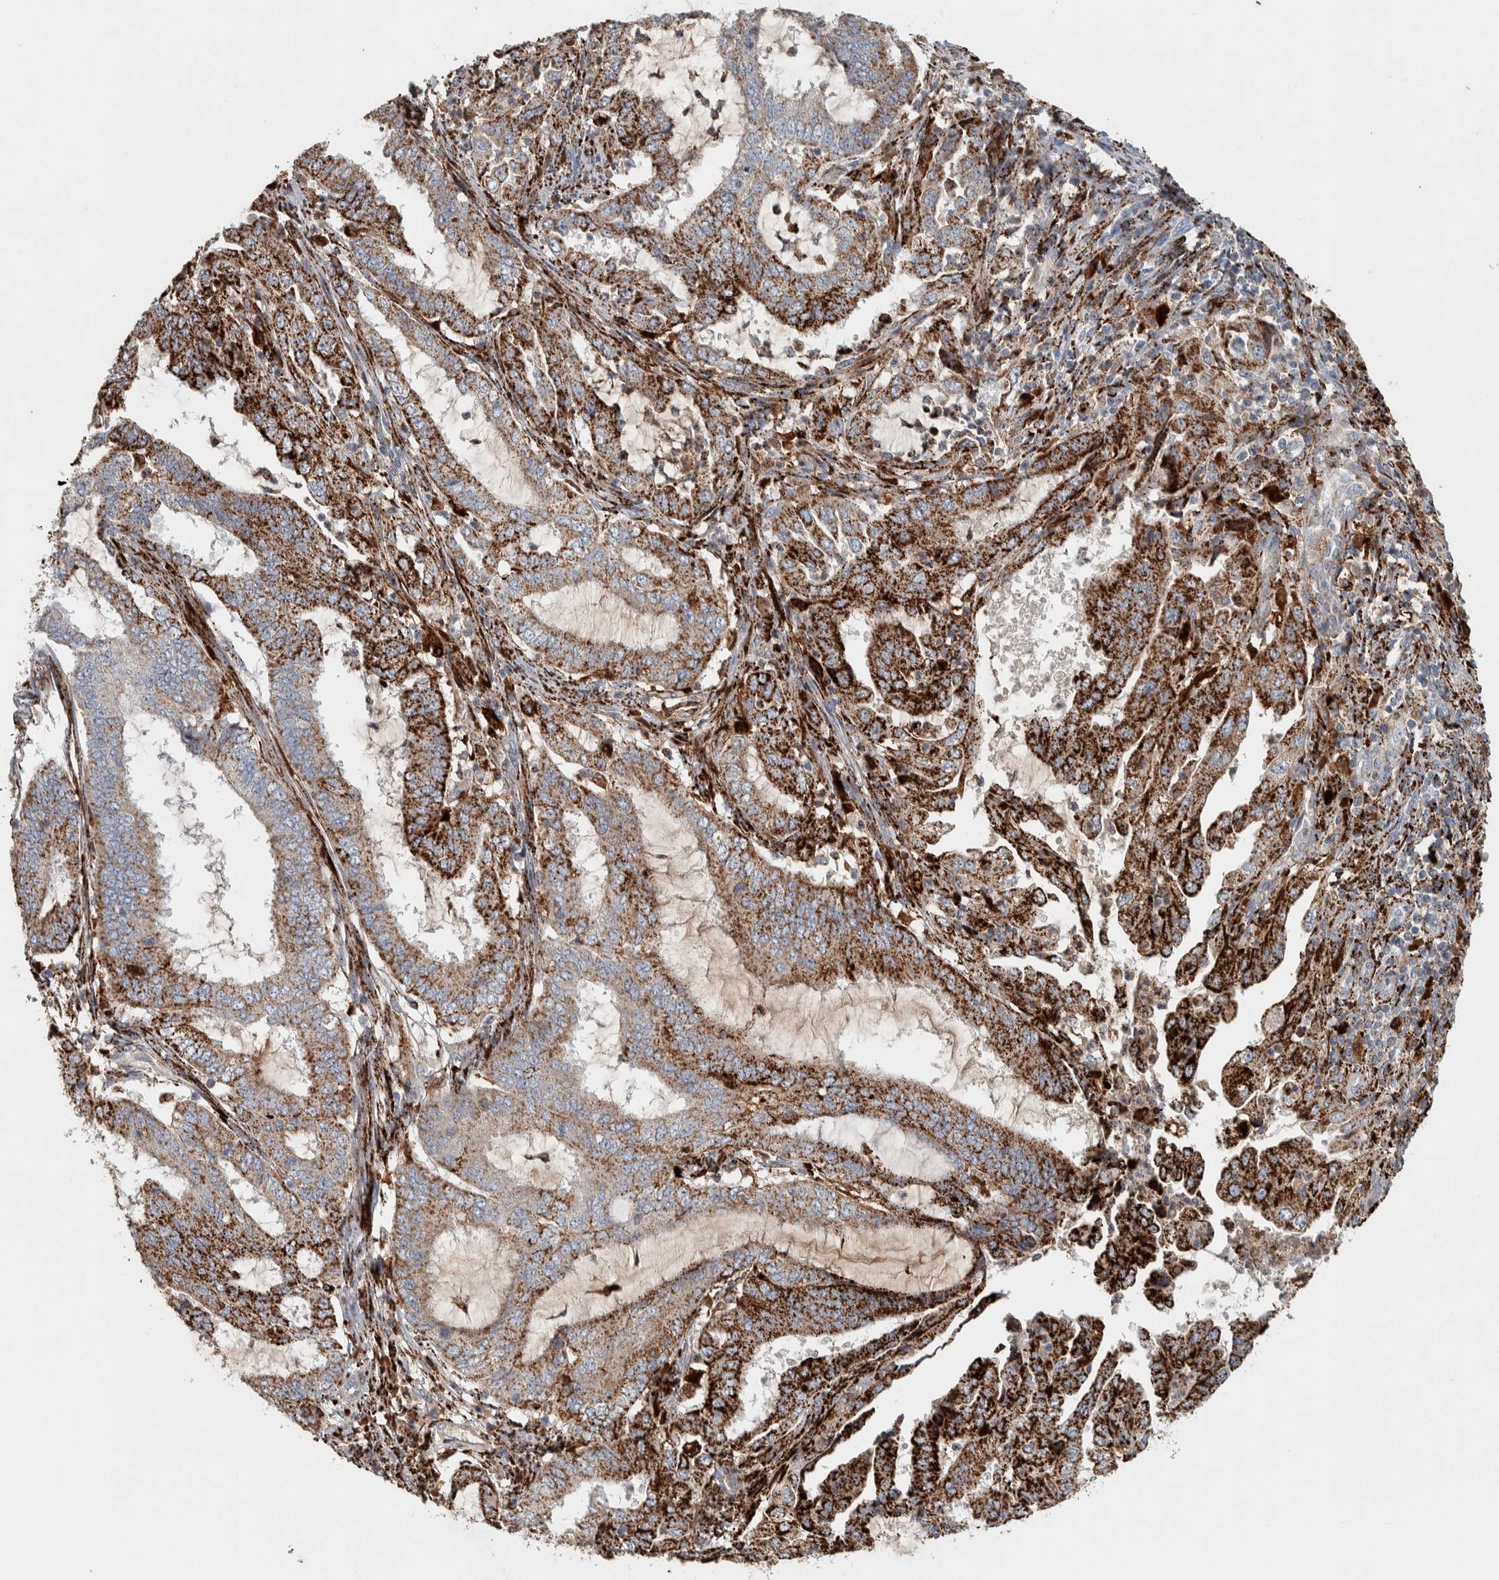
{"staining": {"intensity": "strong", "quantity": ">75%", "location": "cytoplasmic/membranous"}, "tissue": "endometrial cancer", "cell_type": "Tumor cells", "image_type": "cancer", "snomed": [{"axis": "morphology", "description": "Adenocarcinoma, NOS"}, {"axis": "topography", "description": "Endometrium"}], "caption": "Approximately >75% of tumor cells in endometrial cancer (adenocarcinoma) show strong cytoplasmic/membranous protein expression as visualized by brown immunohistochemical staining.", "gene": "FAM78A", "patient": {"sex": "female", "age": 51}}